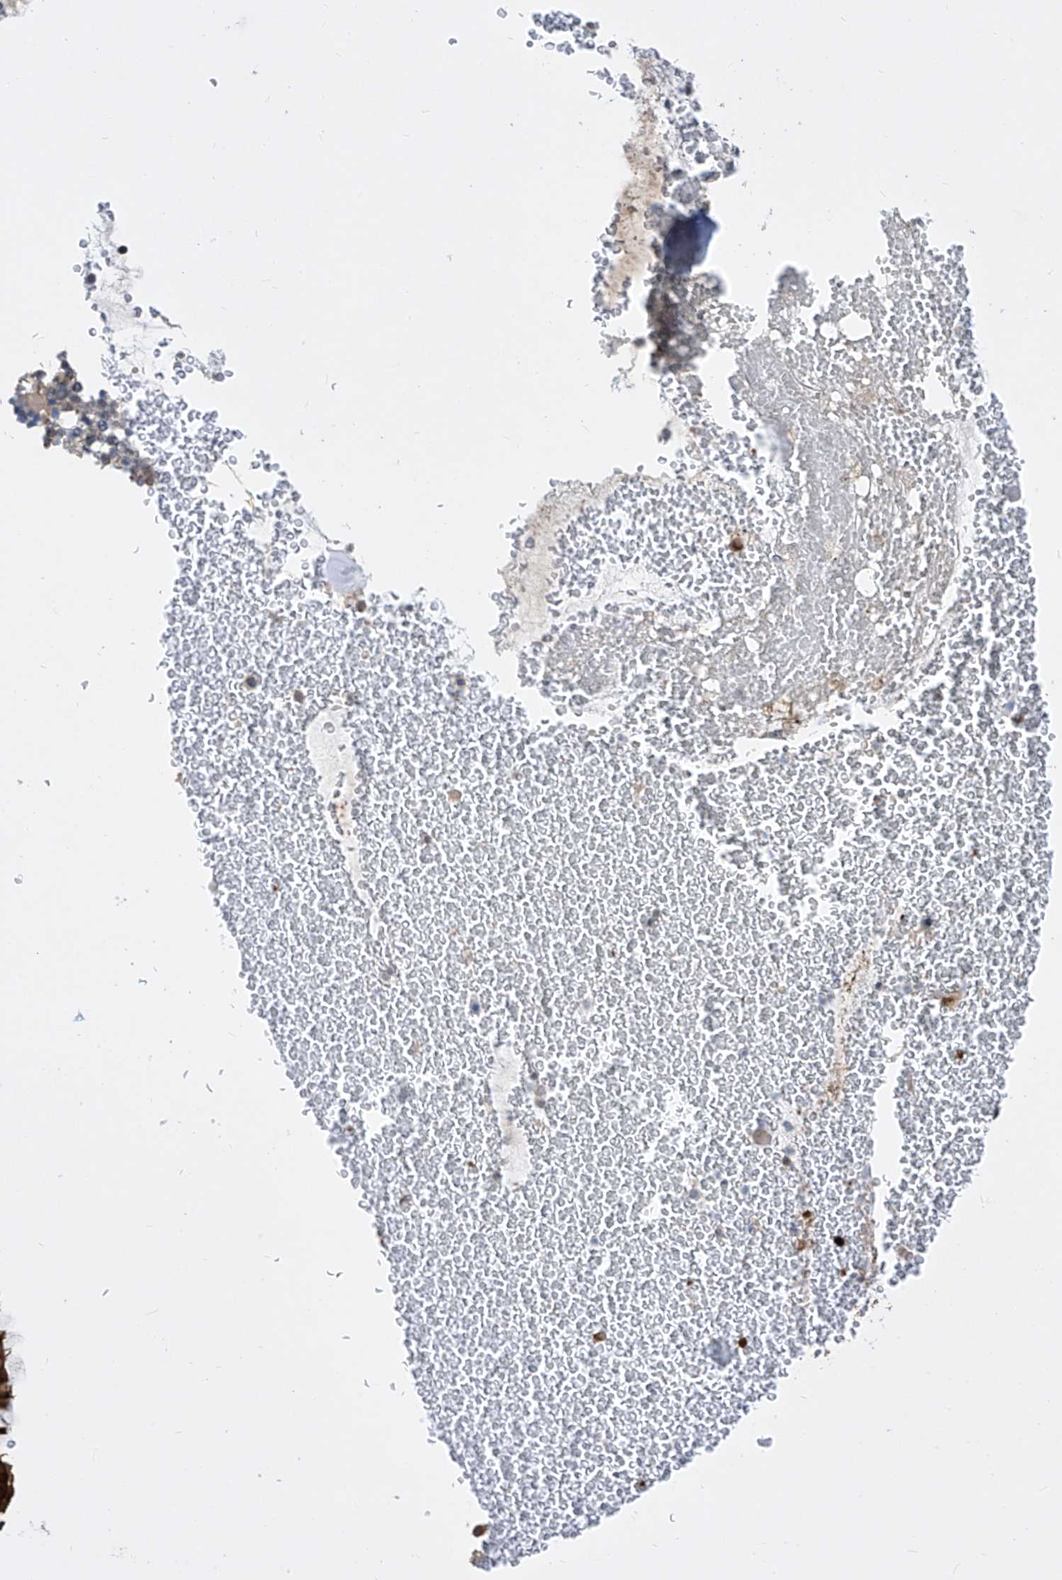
{"staining": {"intensity": "strong", "quantity": ">75%", "location": "cytoplasmic/membranous,nuclear"}, "tissue": "bronchus", "cell_type": "Respiratory epithelial cells", "image_type": "normal", "snomed": [{"axis": "morphology", "description": "Normal tissue, NOS"}, {"axis": "morphology", "description": "Squamous cell carcinoma, NOS"}, {"axis": "topography", "description": "Lymph node"}, {"axis": "topography", "description": "Bronchus"}, {"axis": "topography", "description": "Lung"}], "caption": "Strong cytoplasmic/membranous,nuclear protein staining is seen in approximately >75% of respiratory epithelial cells in bronchus.", "gene": "CETN1", "patient": {"sex": "male", "age": 66}}